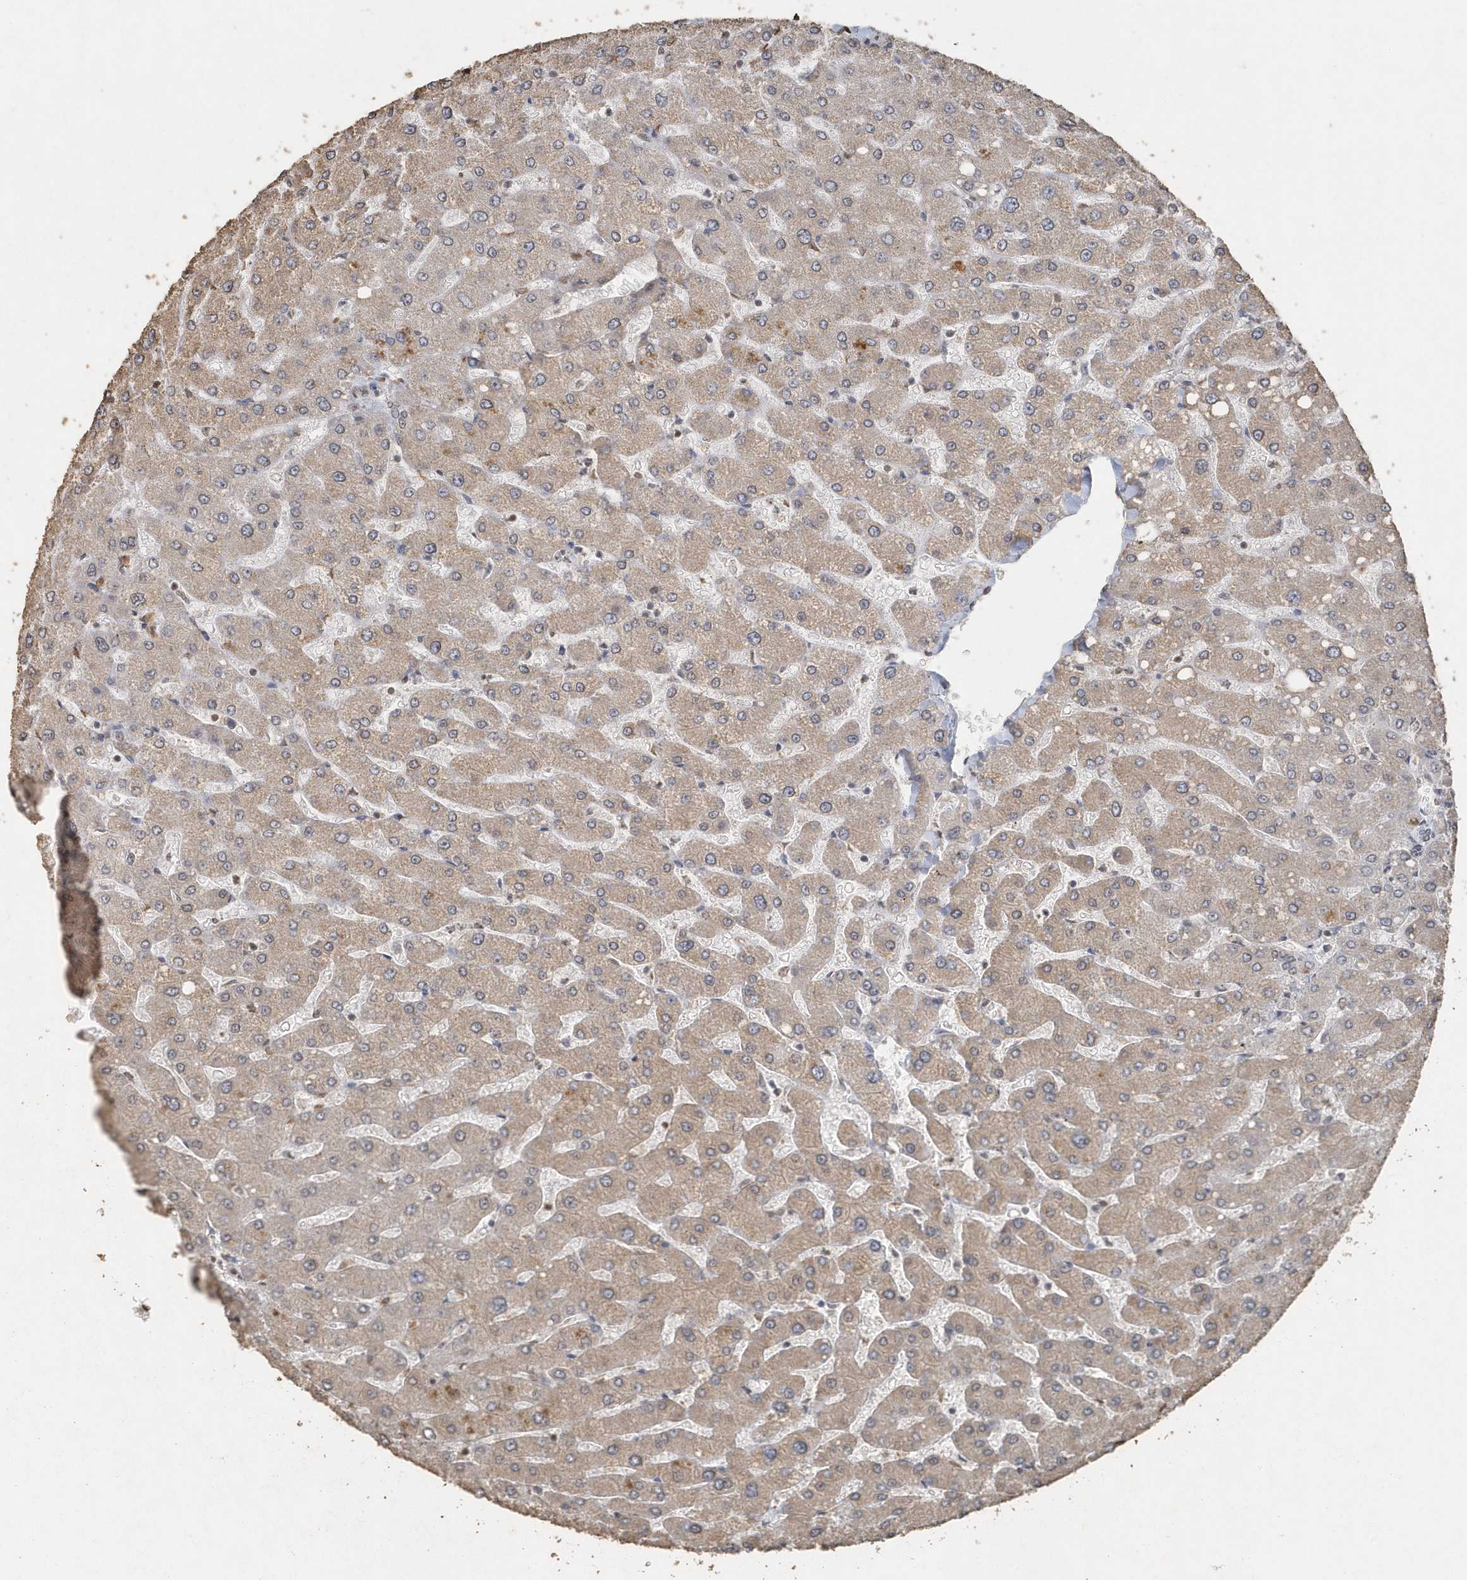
{"staining": {"intensity": "negative", "quantity": "none", "location": "none"}, "tissue": "liver", "cell_type": "Cholangiocytes", "image_type": "normal", "snomed": [{"axis": "morphology", "description": "Normal tissue, NOS"}, {"axis": "topography", "description": "Liver"}], "caption": "This is an IHC image of normal human liver. There is no positivity in cholangiocytes.", "gene": "PDCD1", "patient": {"sex": "male", "age": 55}}